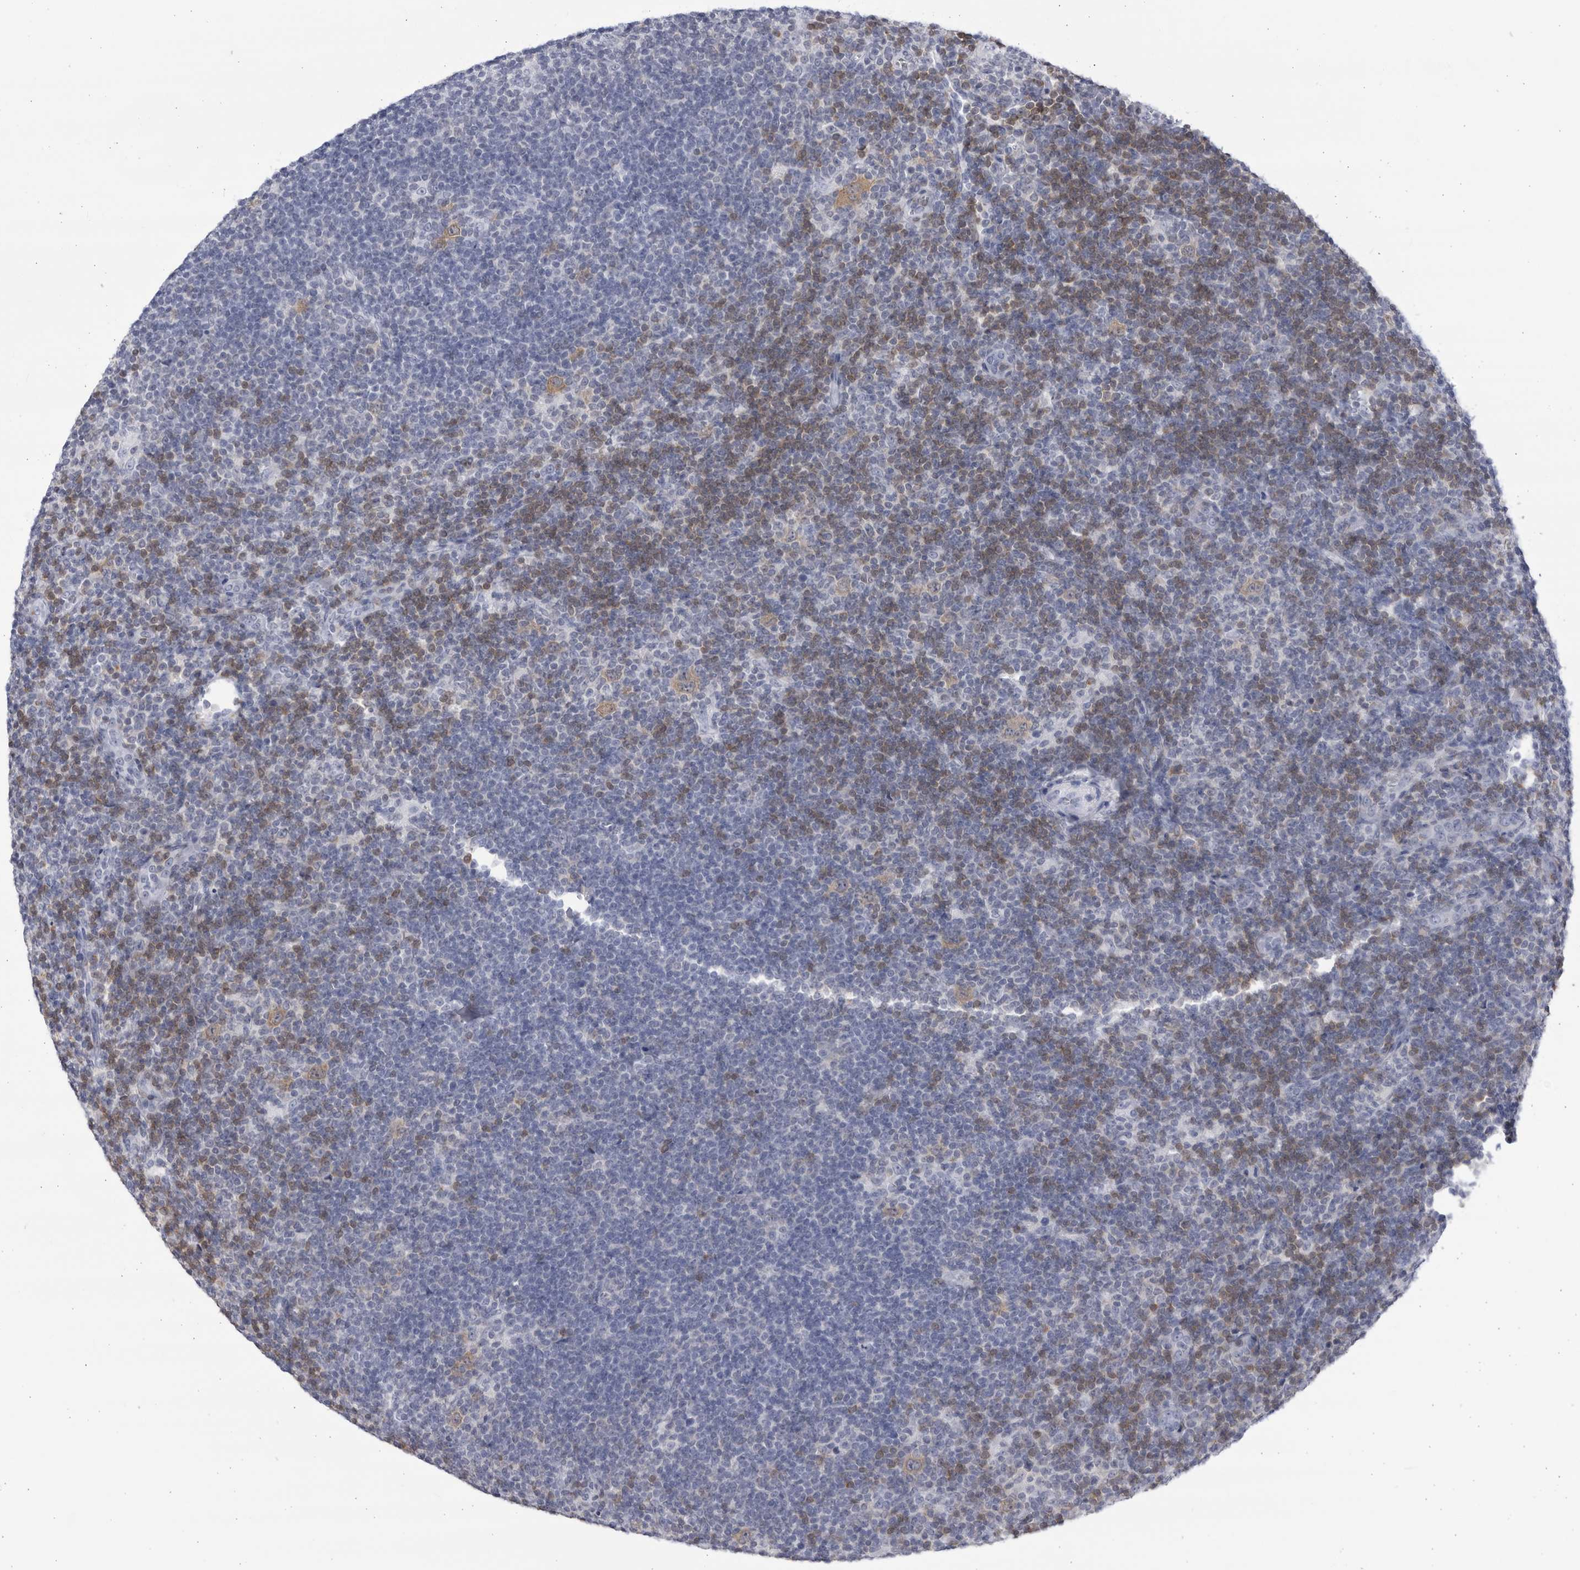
{"staining": {"intensity": "weak", "quantity": ">75%", "location": "cytoplasmic/membranous"}, "tissue": "lymphoma", "cell_type": "Tumor cells", "image_type": "cancer", "snomed": [{"axis": "morphology", "description": "Hodgkin's disease, NOS"}, {"axis": "topography", "description": "Lymph node"}], "caption": "Hodgkin's disease stained with DAB immunohistochemistry exhibits low levels of weak cytoplasmic/membranous expression in approximately >75% of tumor cells.", "gene": "CCDC181", "patient": {"sex": "female", "age": 57}}